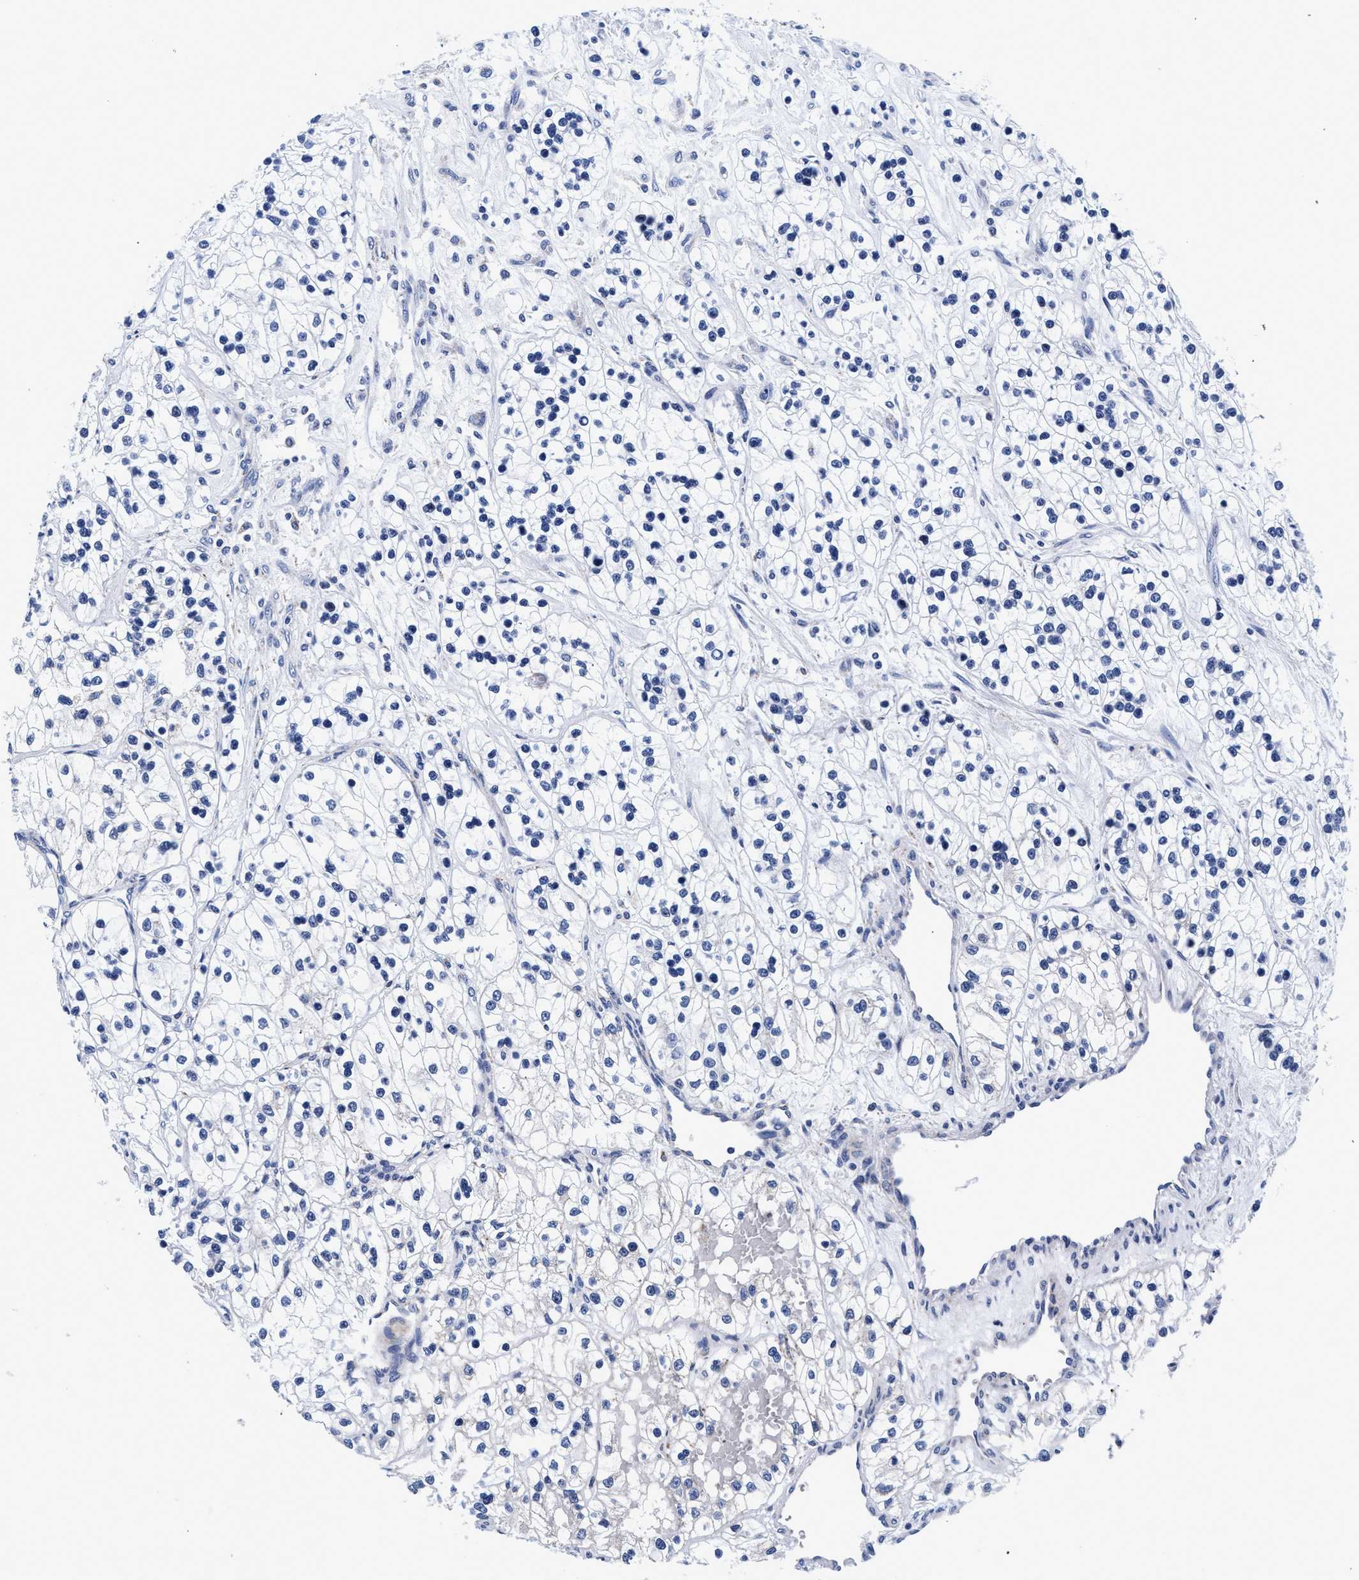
{"staining": {"intensity": "negative", "quantity": "none", "location": "none"}, "tissue": "renal cancer", "cell_type": "Tumor cells", "image_type": "cancer", "snomed": [{"axis": "morphology", "description": "Adenocarcinoma, NOS"}, {"axis": "topography", "description": "Kidney"}], "caption": "DAB immunohistochemical staining of renal cancer (adenocarcinoma) shows no significant expression in tumor cells. Nuclei are stained in blue.", "gene": "RAB3B", "patient": {"sex": "female", "age": 57}}